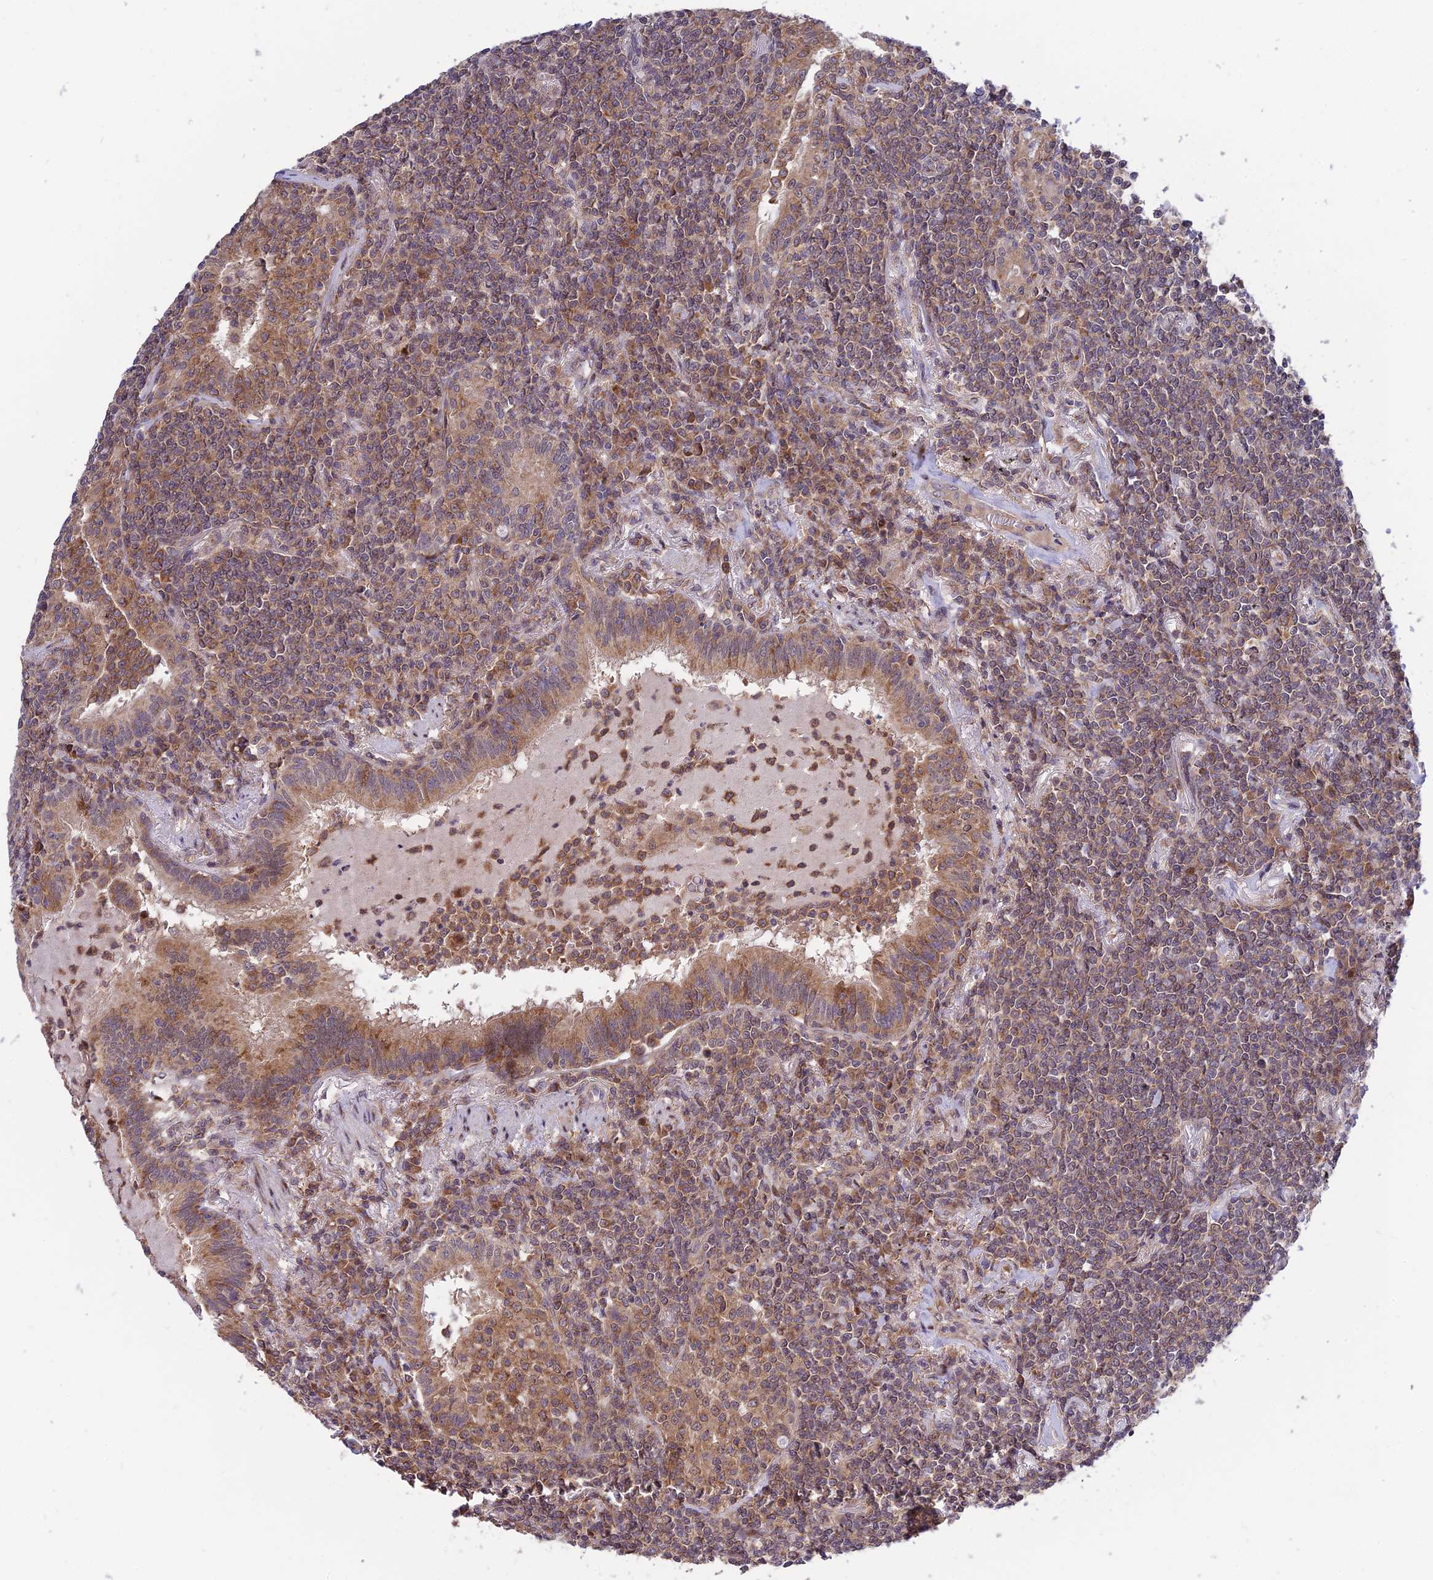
{"staining": {"intensity": "weak", "quantity": ">75%", "location": "cytoplasmic/membranous"}, "tissue": "lymphoma", "cell_type": "Tumor cells", "image_type": "cancer", "snomed": [{"axis": "morphology", "description": "Malignant lymphoma, non-Hodgkin's type, Low grade"}, {"axis": "topography", "description": "Lung"}], "caption": "About >75% of tumor cells in human low-grade malignant lymphoma, non-Hodgkin's type show weak cytoplasmic/membranous protein expression as visualized by brown immunohistochemical staining.", "gene": "PLEKHG2", "patient": {"sex": "female", "age": 71}}